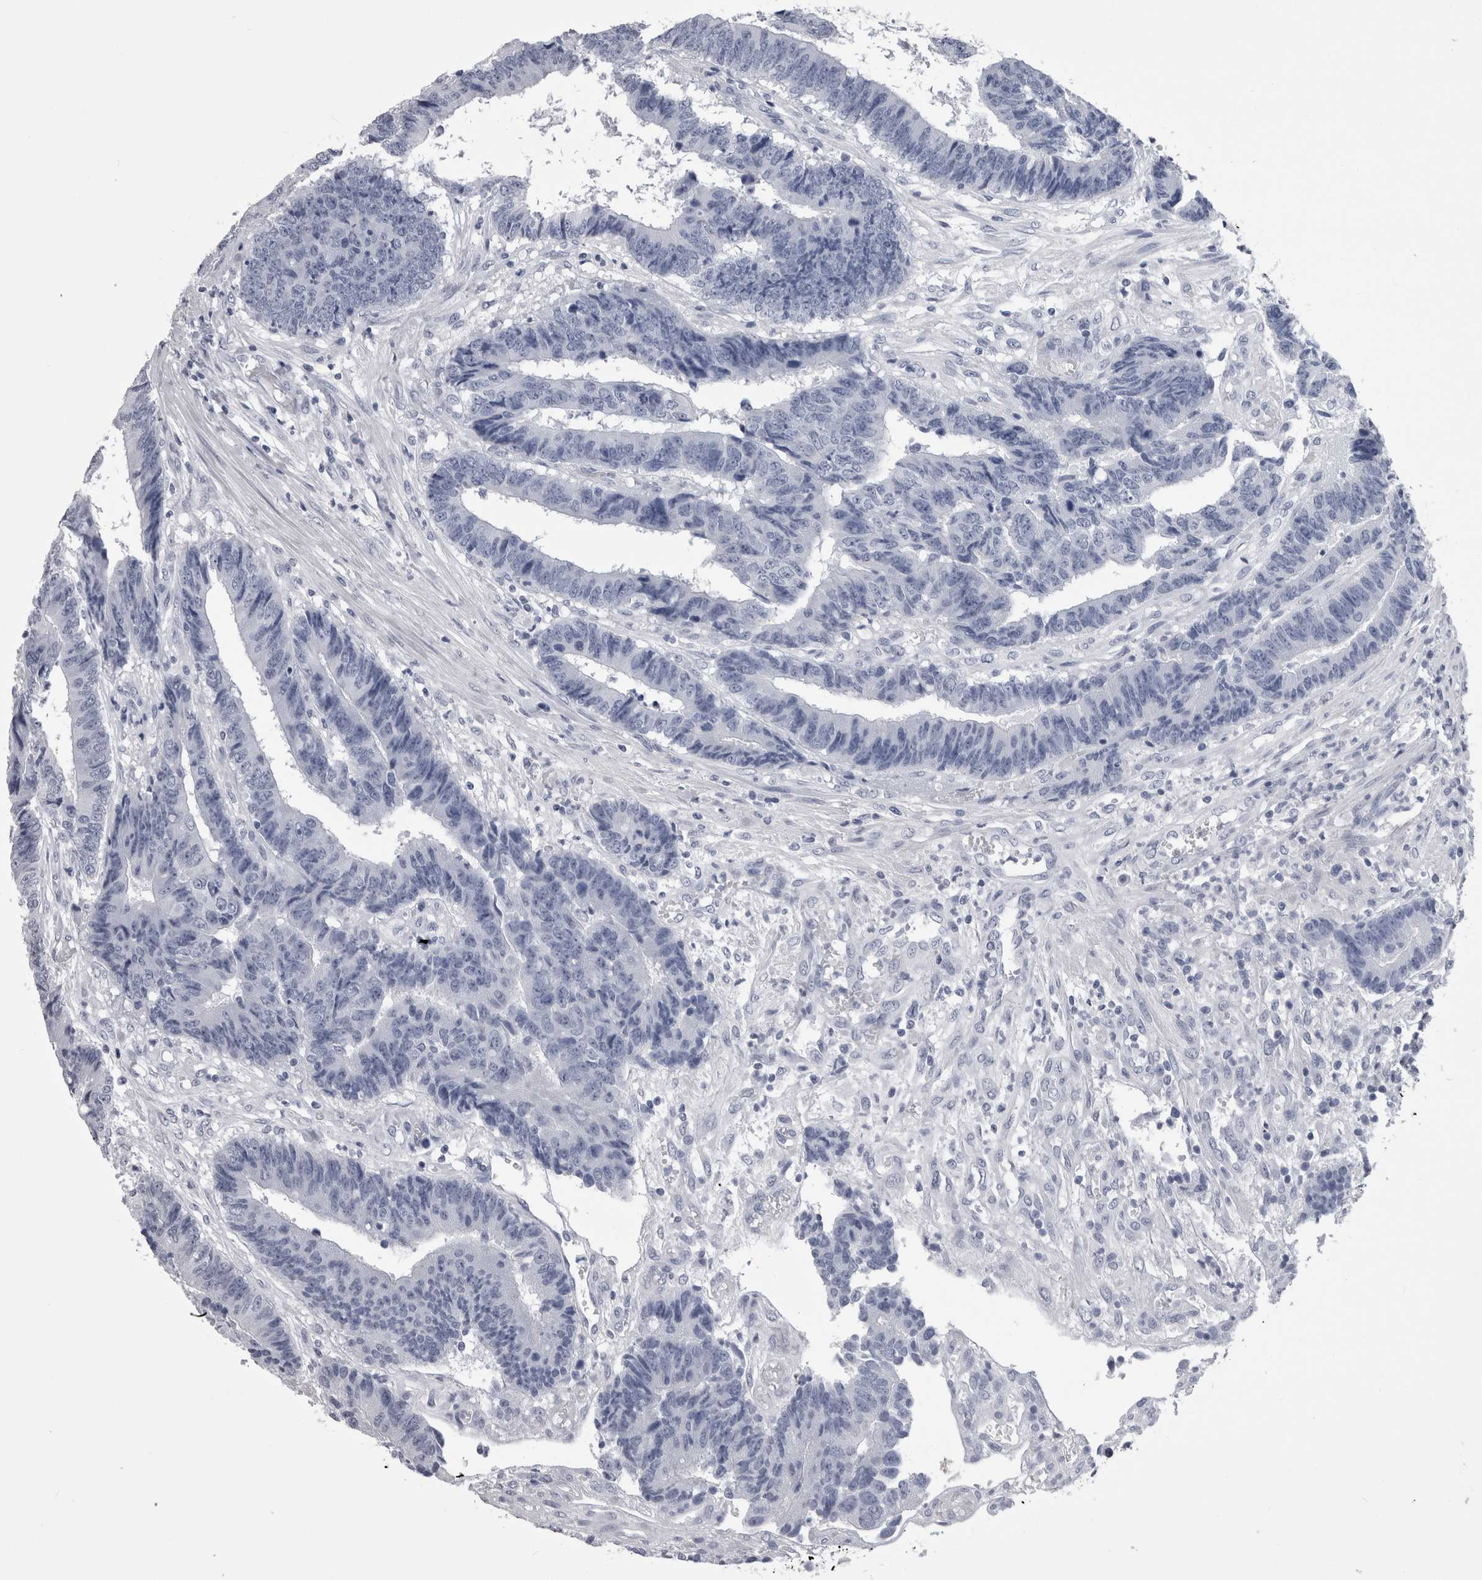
{"staining": {"intensity": "negative", "quantity": "none", "location": "none"}, "tissue": "colorectal cancer", "cell_type": "Tumor cells", "image_type": "cancer", "snomed": [{"axis": "morphology", "description": "Adenocarcinoma, NOS"}, {"axis": "topography", "description": "Rectum"}], "caption": "Tumor cells show no significant positivity in colorectal cancer (adenocarcinoma).", "gene": "AFMID", "patient": {"sex": "male", "age": 84}}